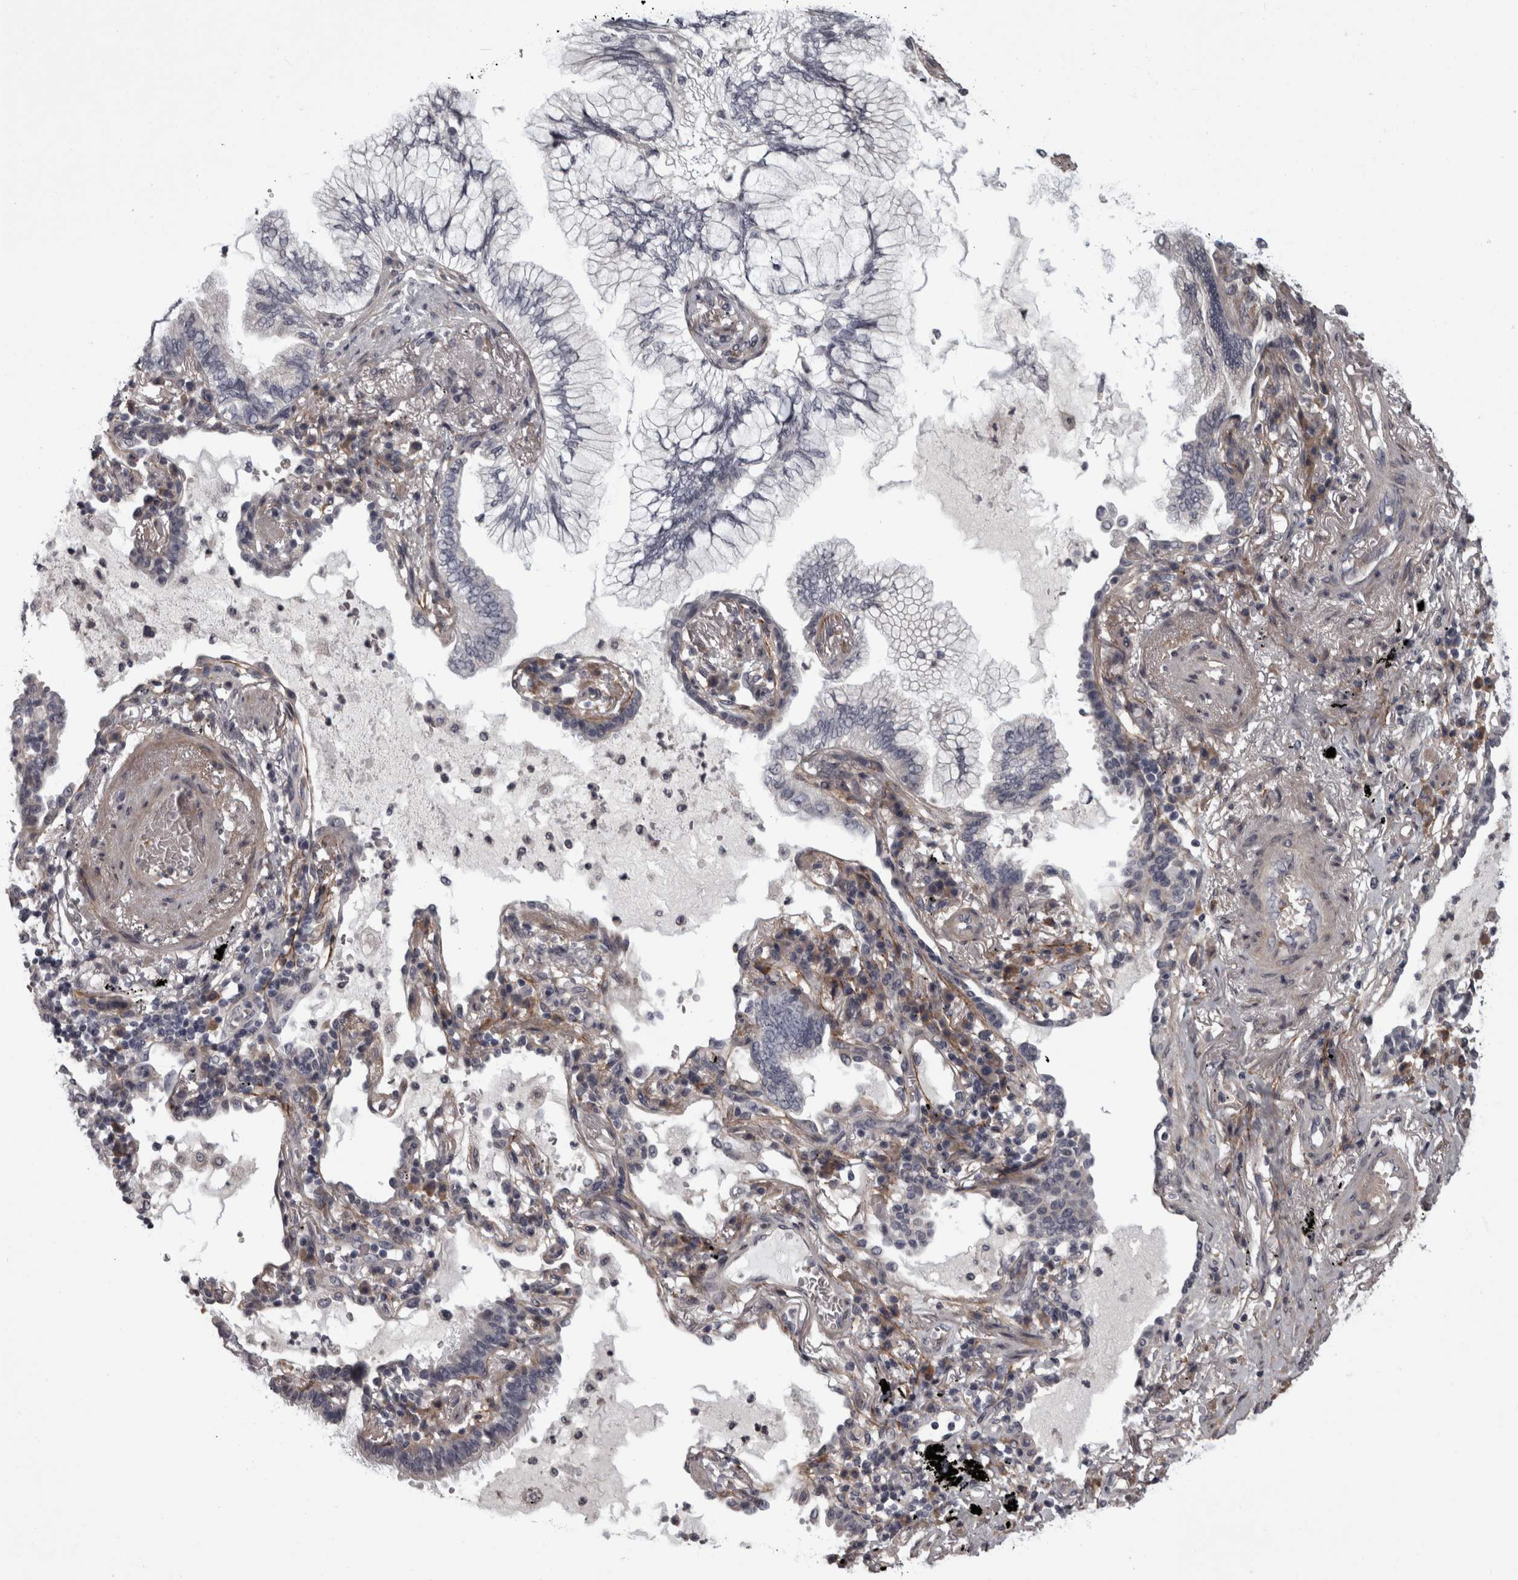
{"staining": {"intensity": "negative", "quantity": "none", "location": "none"}, "tissue": "lung cancer", "cell_type": "Tumor cells", "image_type": "cancer", "snomed": [{"axis": "morphology", "description": "Adenocarcinoma, NOS"}, {"axis": "topography", "description": "Lung"}], "caption": "There is no significant expression in tumor cells of lung cancer (adenocarcinoma).", "gene": "RSU1", "patient": {"sex": "female", "age": 70}}